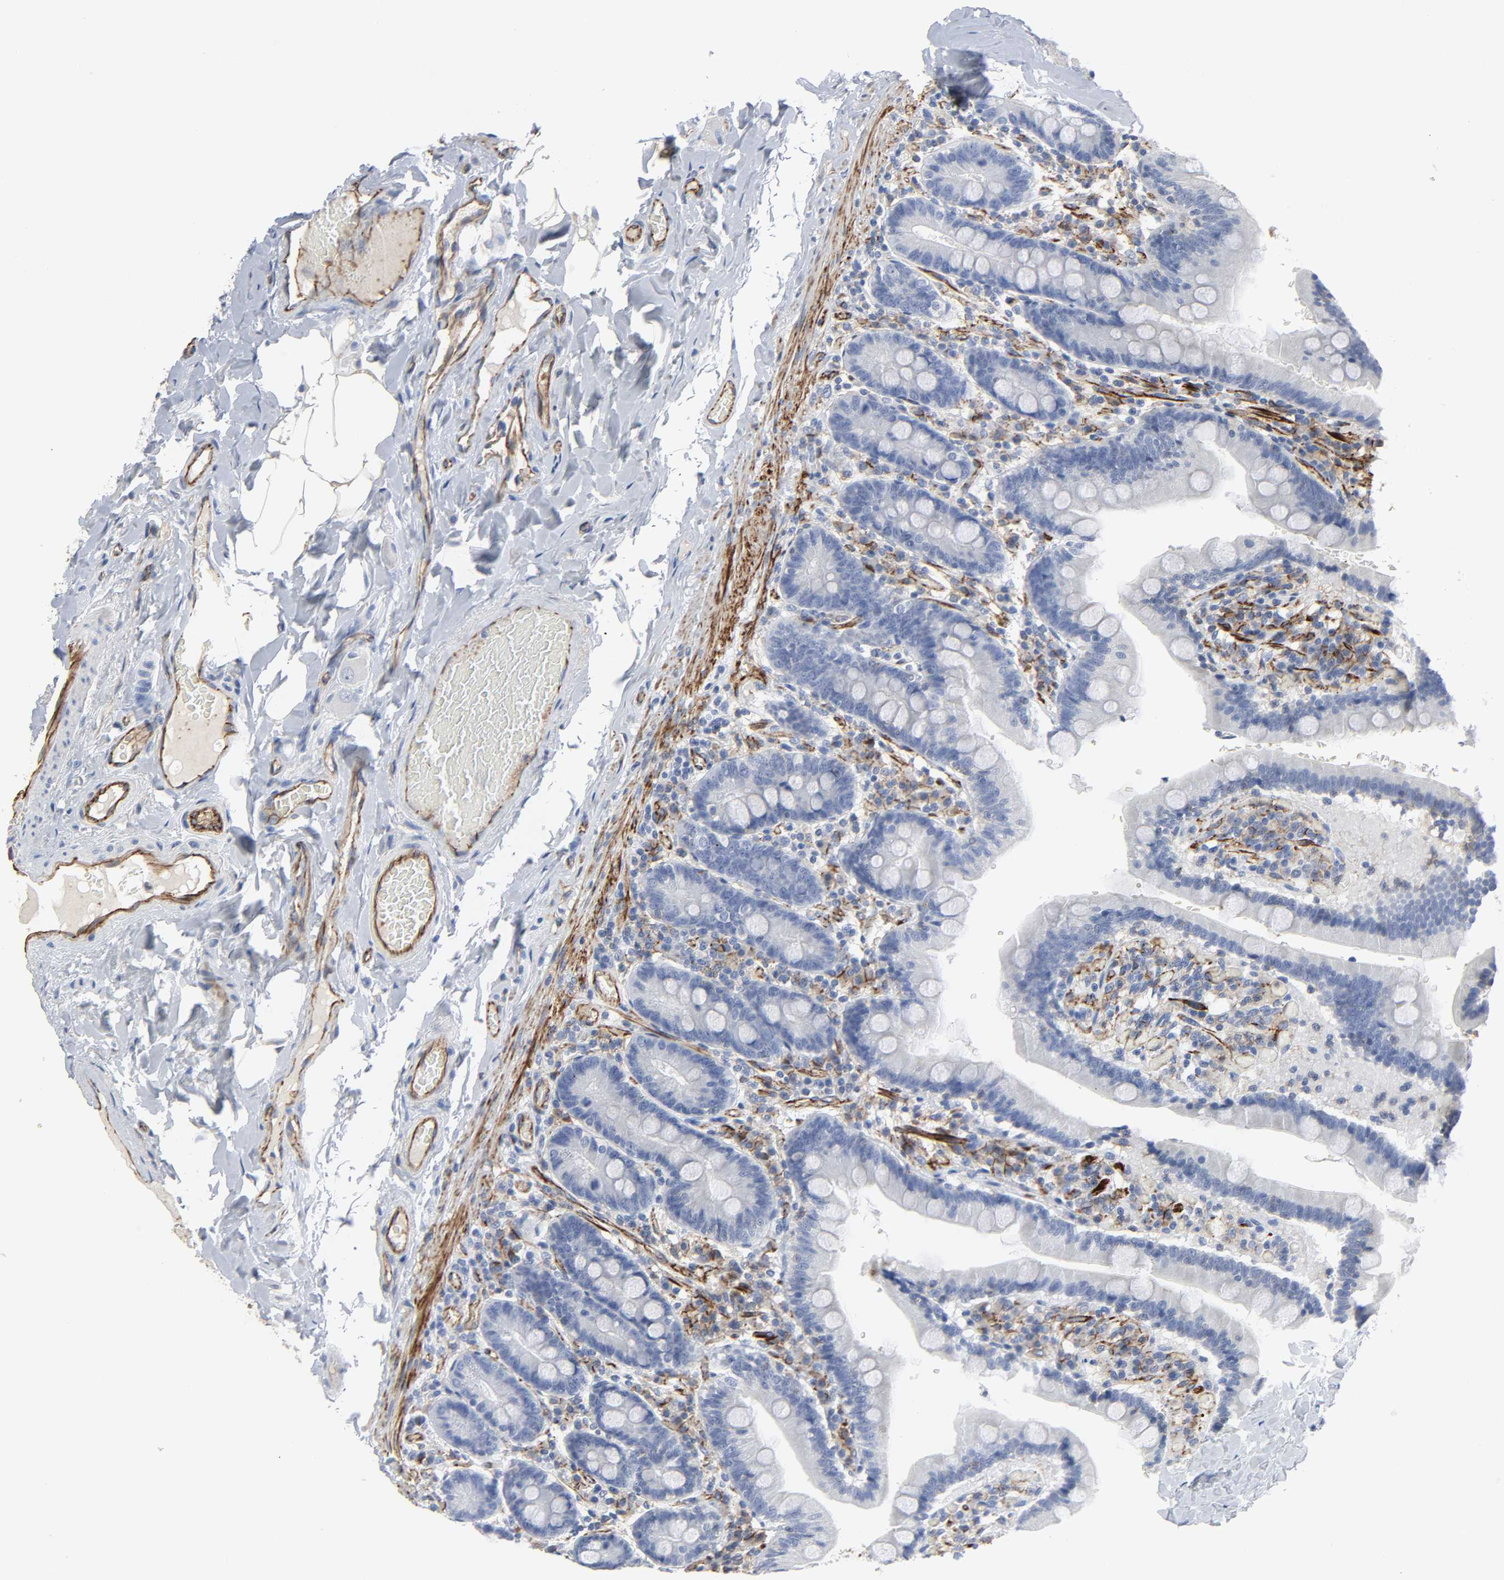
{"staining": {"intensity": "negative", "quantity": "none", "location": "none"}, "tissue": "duodenum", "cell_type": "Glandular cells", "image_type": "normal", "snomed": [{"axis": "morphology", "description": "Normal tissue, NOS"}, {"axis": "topography", "description": "Duodenum"}], "caption": "High magnification brightfield microscopy of benign duodenum stained with DAB (3,3'-diaminobenzidine) (brown) and counterstained with hematoxylin (blue): glandular cells show no significant expression.", "gene": "PECAM1", "patient": {"sex": "male", "age": 66}}